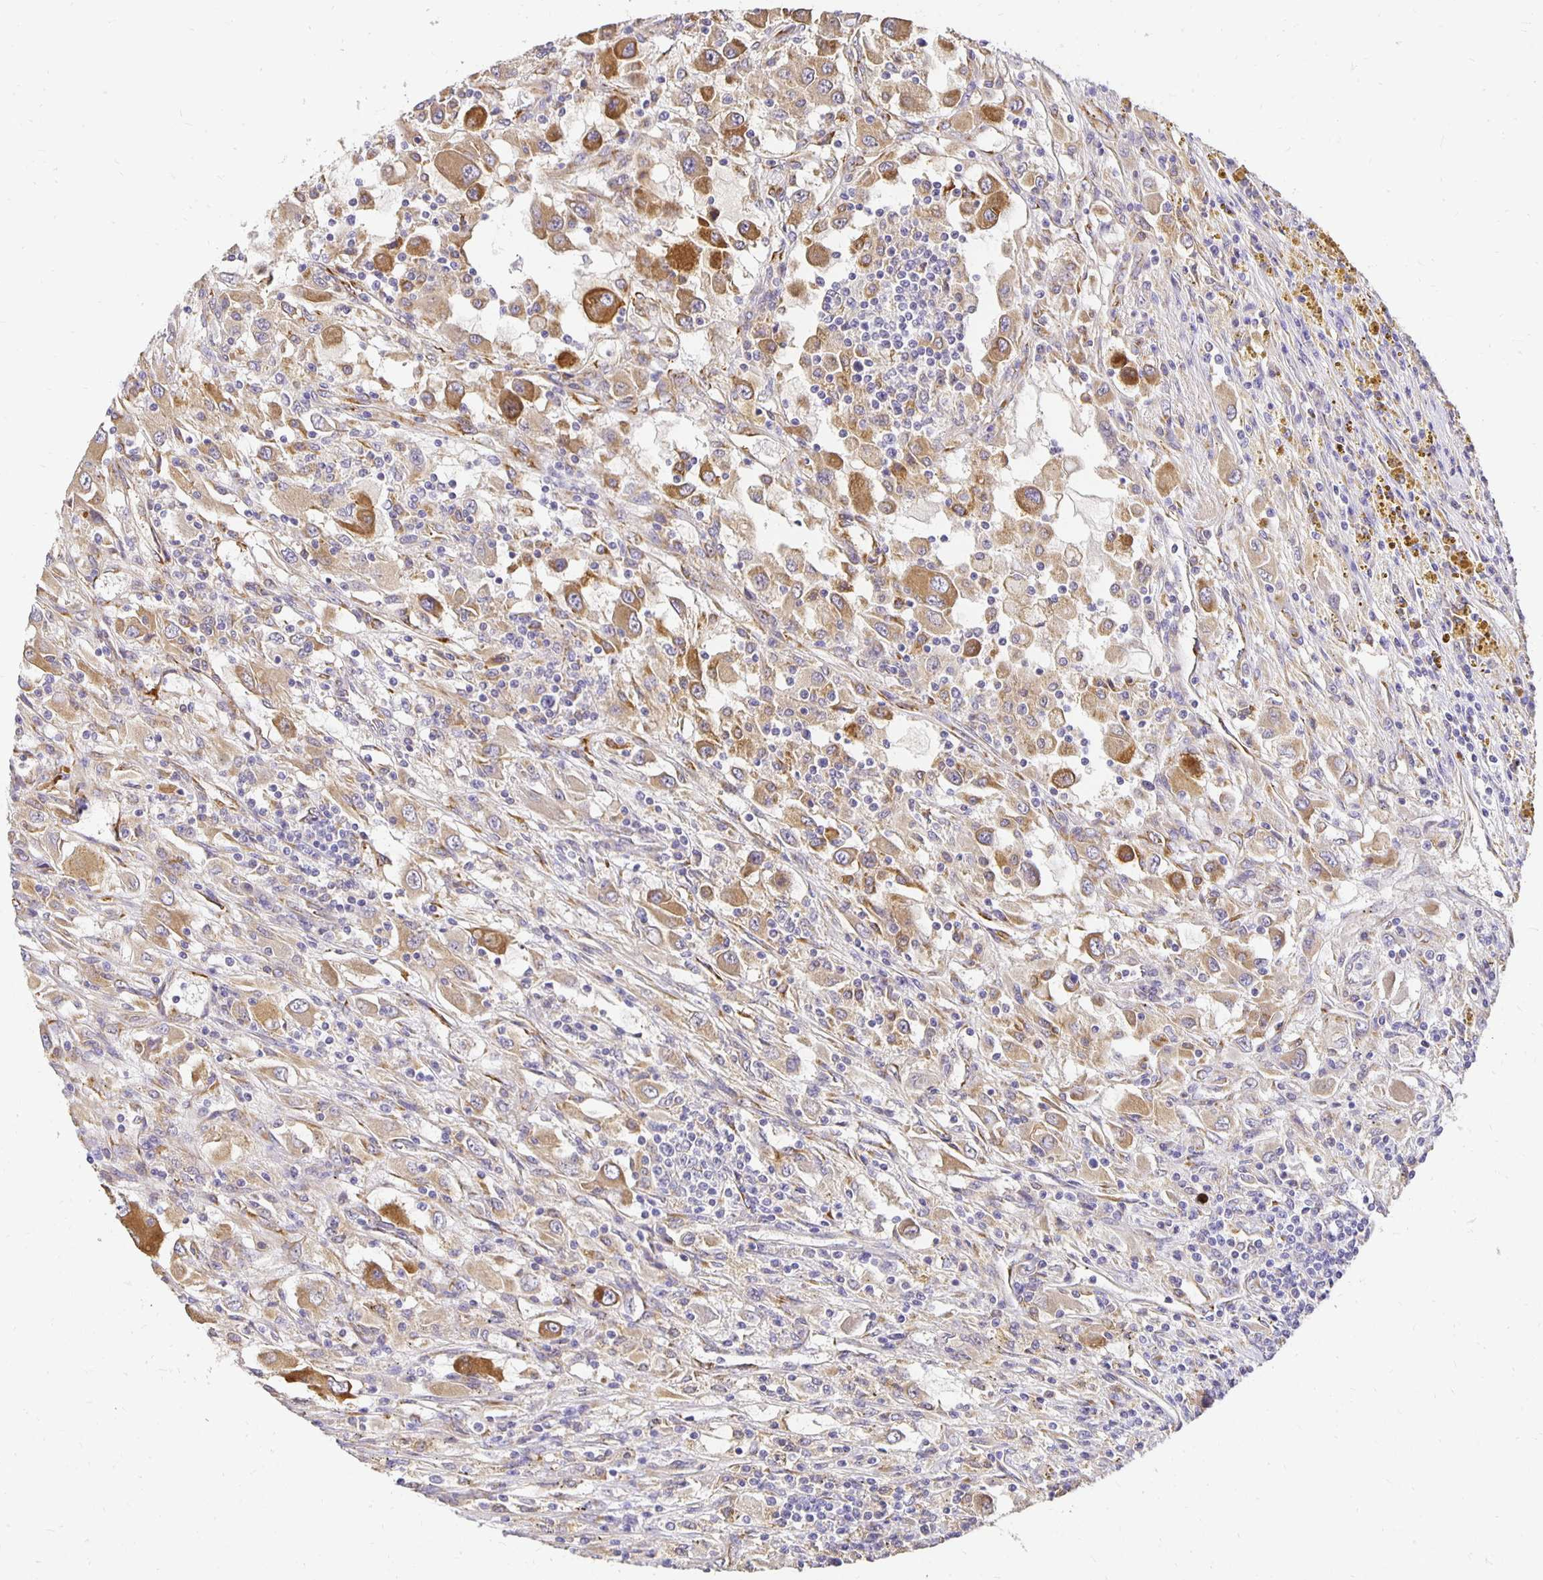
{"staining": {"intensity": "moderate", "quantity": ">75%", "location": "cytoplasmic/membranous"}, "tissue": "renal cancer", "cell_type": "Tumor cells", "image_type": "cancer", "snomed": [{"axis": "morphology", "description": "Adenocarcinoma, NOS"}, {"axis": "topography", "description": "Kidney"}], "caption": "Moderate cytoplasmic/membranous protein positivity is seen in approximately >75% of tumor cells in renal cancer (adenocarcinoma). (Stains: DAB in brown, nuclei in blue, Microscopy: brightfield microscopy at high magnification).", "gene": "PLOD1", "patient": {"sex": "female", "age": 67}}